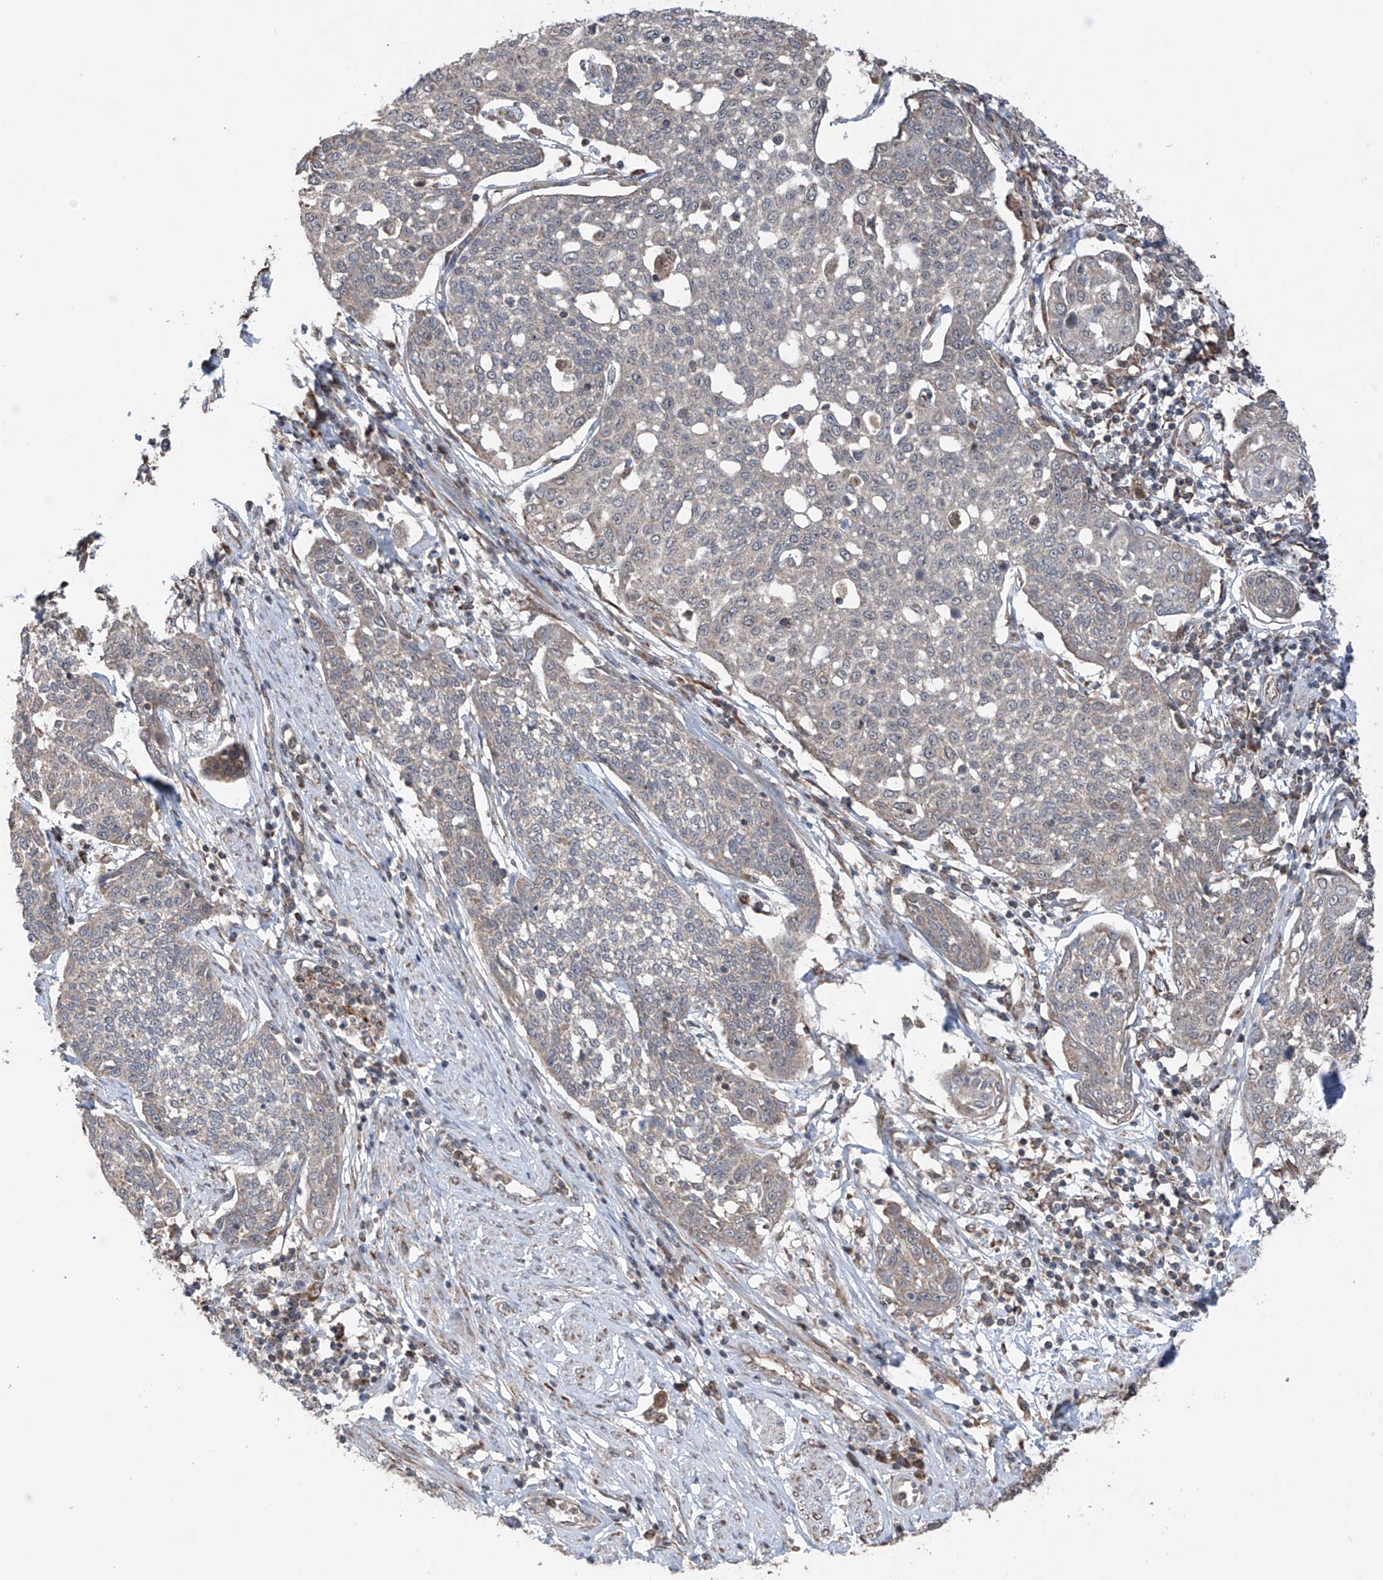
{"staining": {"intensity": "negative", "quantity": "none", "location": "none"}, "tissue": "cervical cancer", "cell_type": "Tumor cells", "image_type": "cancer", "snomed": [{"axis": "morphology", "description": "Squamous cell carcinoma, NOS"}, {"axis": "topography", "description": "Cervix"}], "caption": "Human cervical cancer (squamous cell carcinoma) stained for a protein using immunohistochemistry (IHC) exhibits no staining in tumor cells.", "gene": "SAMD3", "patient": {"sex": "female", "age": 34}}